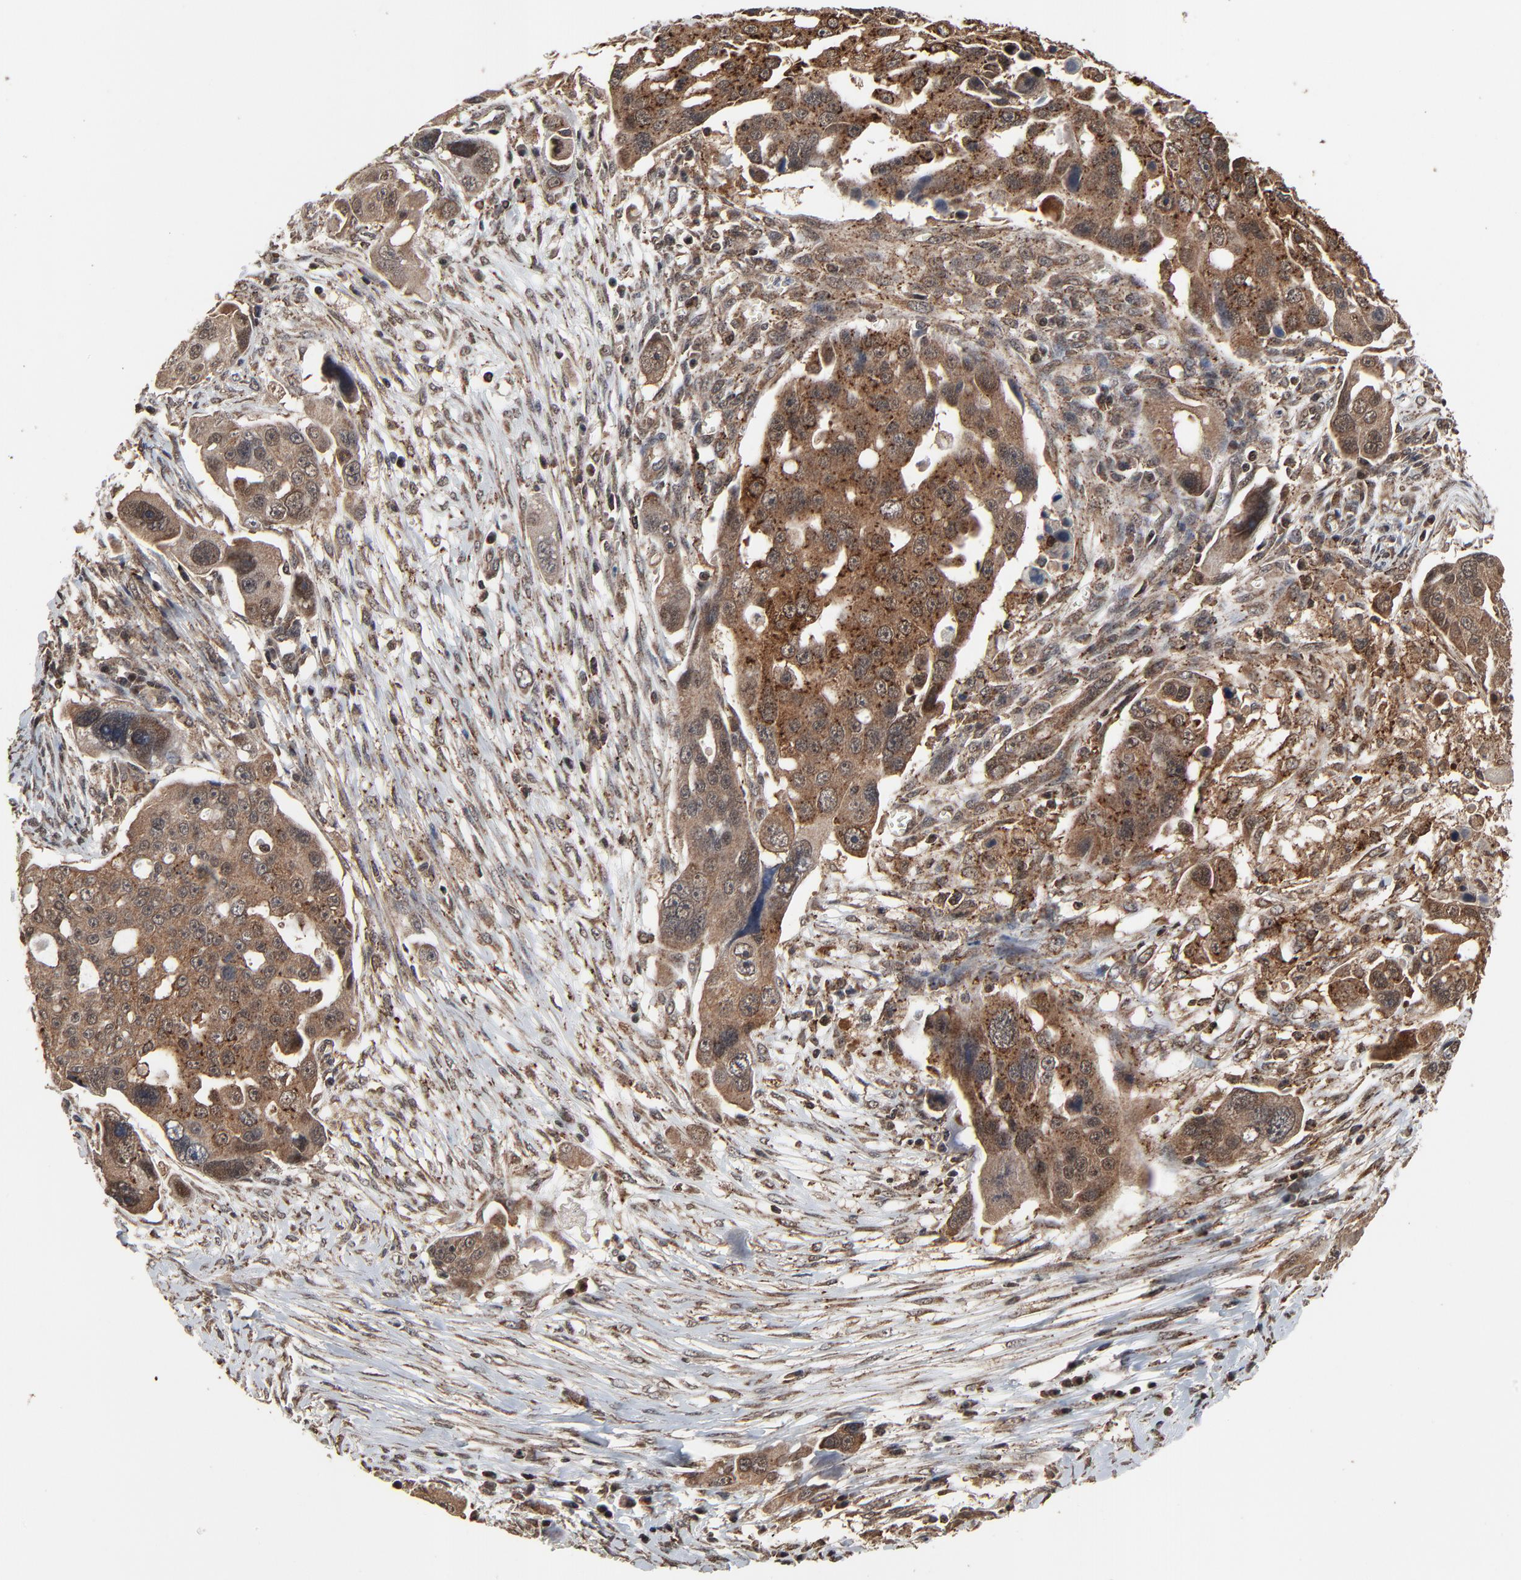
{"staining": {"intensity": "moderate", "quantity": "25%-75%", "location": "cytoplasmic/membranous"}, "tissue": "ovarian cancer", "cell_type": "Tumor cells", "image_type": "cancer", "snomed": [{"axis": "morphology", "description": "Carcinoma, endometroid"}, {"axis": "topography", "description": "Ovary"}], "caption": "Brown immunohistochemical staining in human ovarian cancer demonstrates moderate cytoplasmic/membranous positivity in about 25%-75% of tumor cells.", "gene": "RHOJ", "patient": {"sex": "female", "age": 75}}